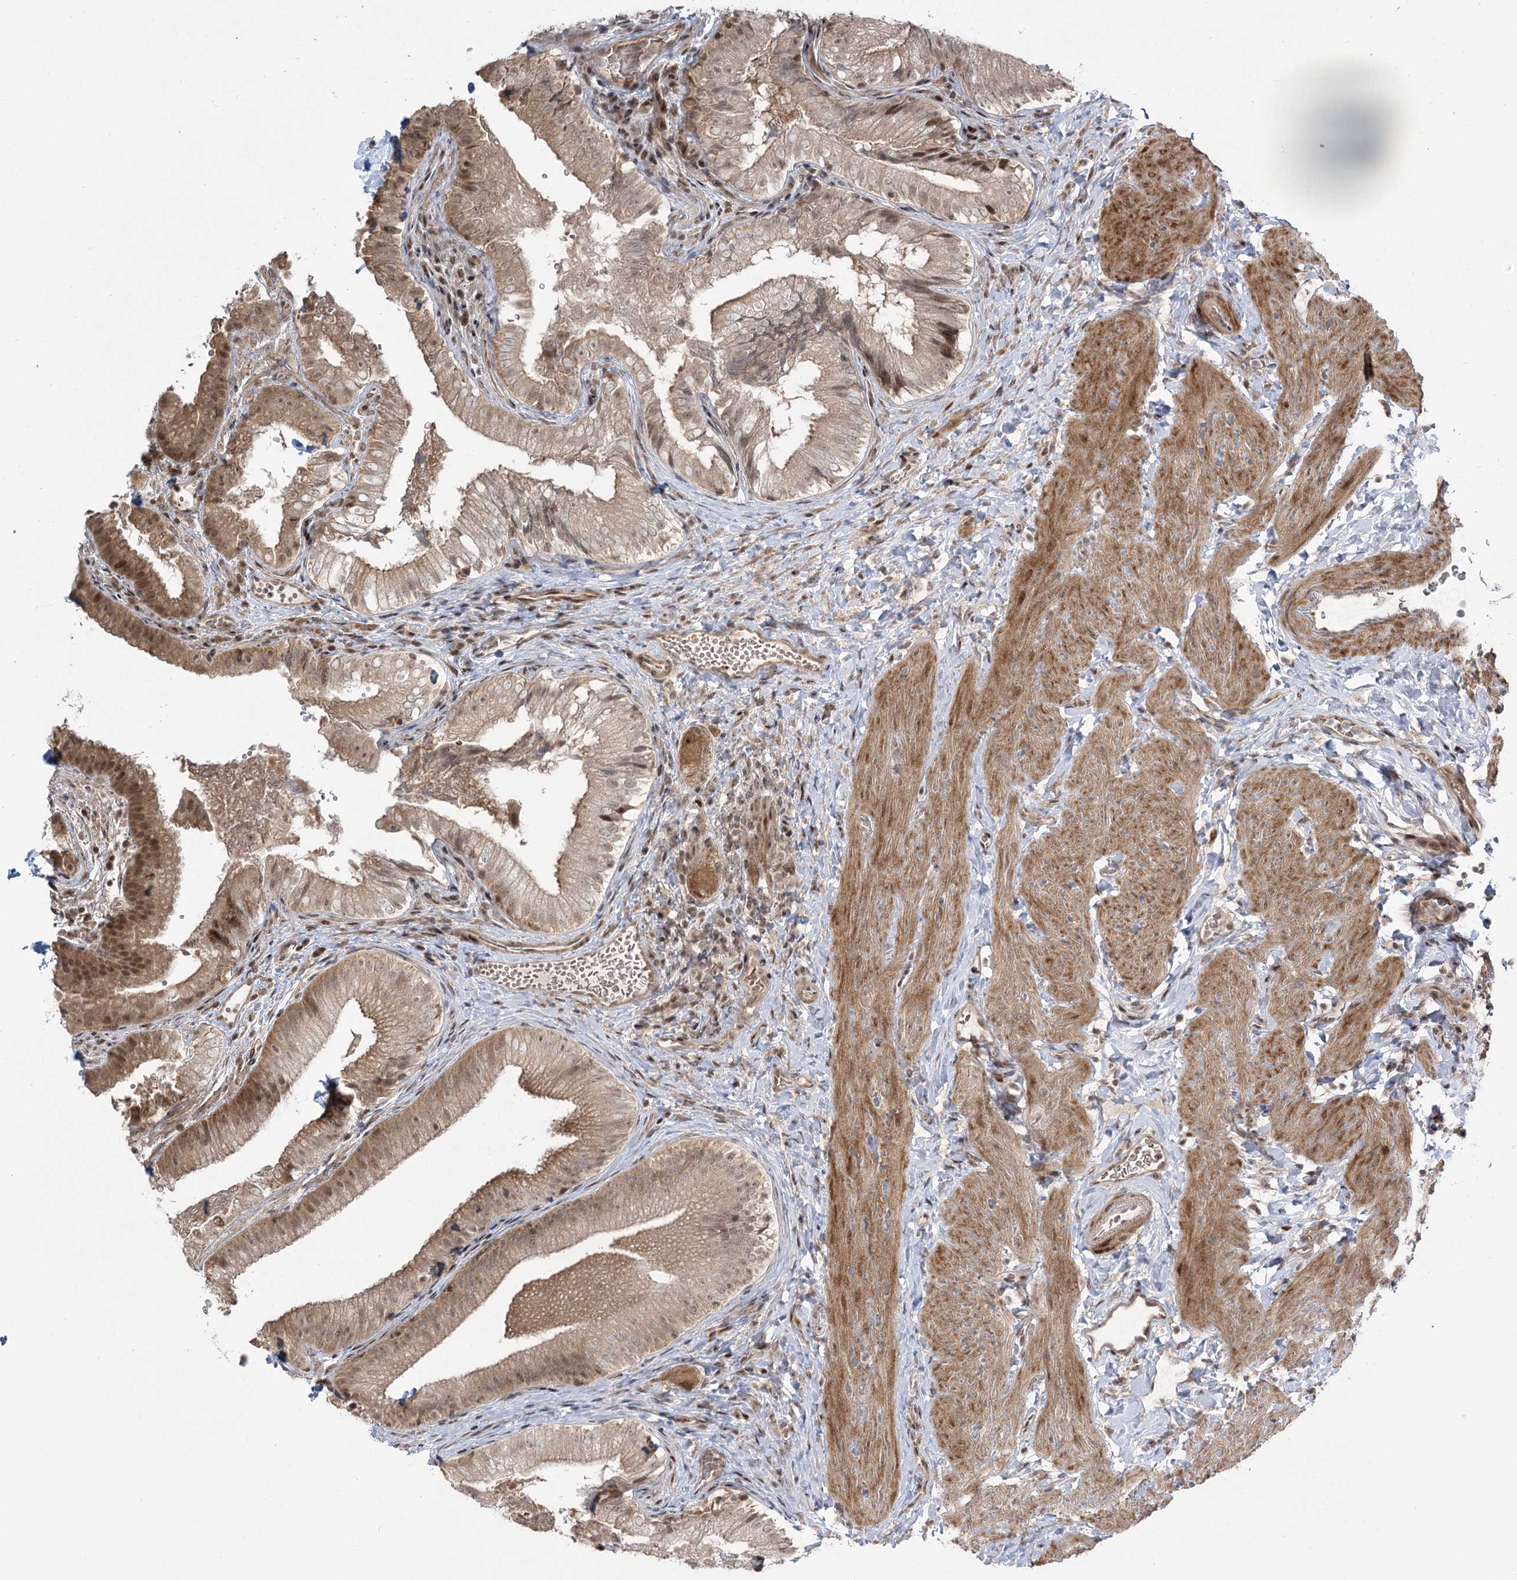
{"staining": {"intensity": "moderate", "quantity": ">75%", "location": "cytoplasmic/membranous,nuclear"}, "tissue": "gallbladder", "cell_type": "Glandular cells", "image_type": "normal", "snomed": [{"axis": "morphology", "description": "Normal tissue, NOS"}, {"axis": "topography", "description": "Gallbladder"}], "caption": "Moderate cytoplasmic/membranous,nuclear positivity is present in about >75% of glandular cells in benign gallbladder.", "gene": "HELQ", "patient": {"sex": "female", "age": 30}}